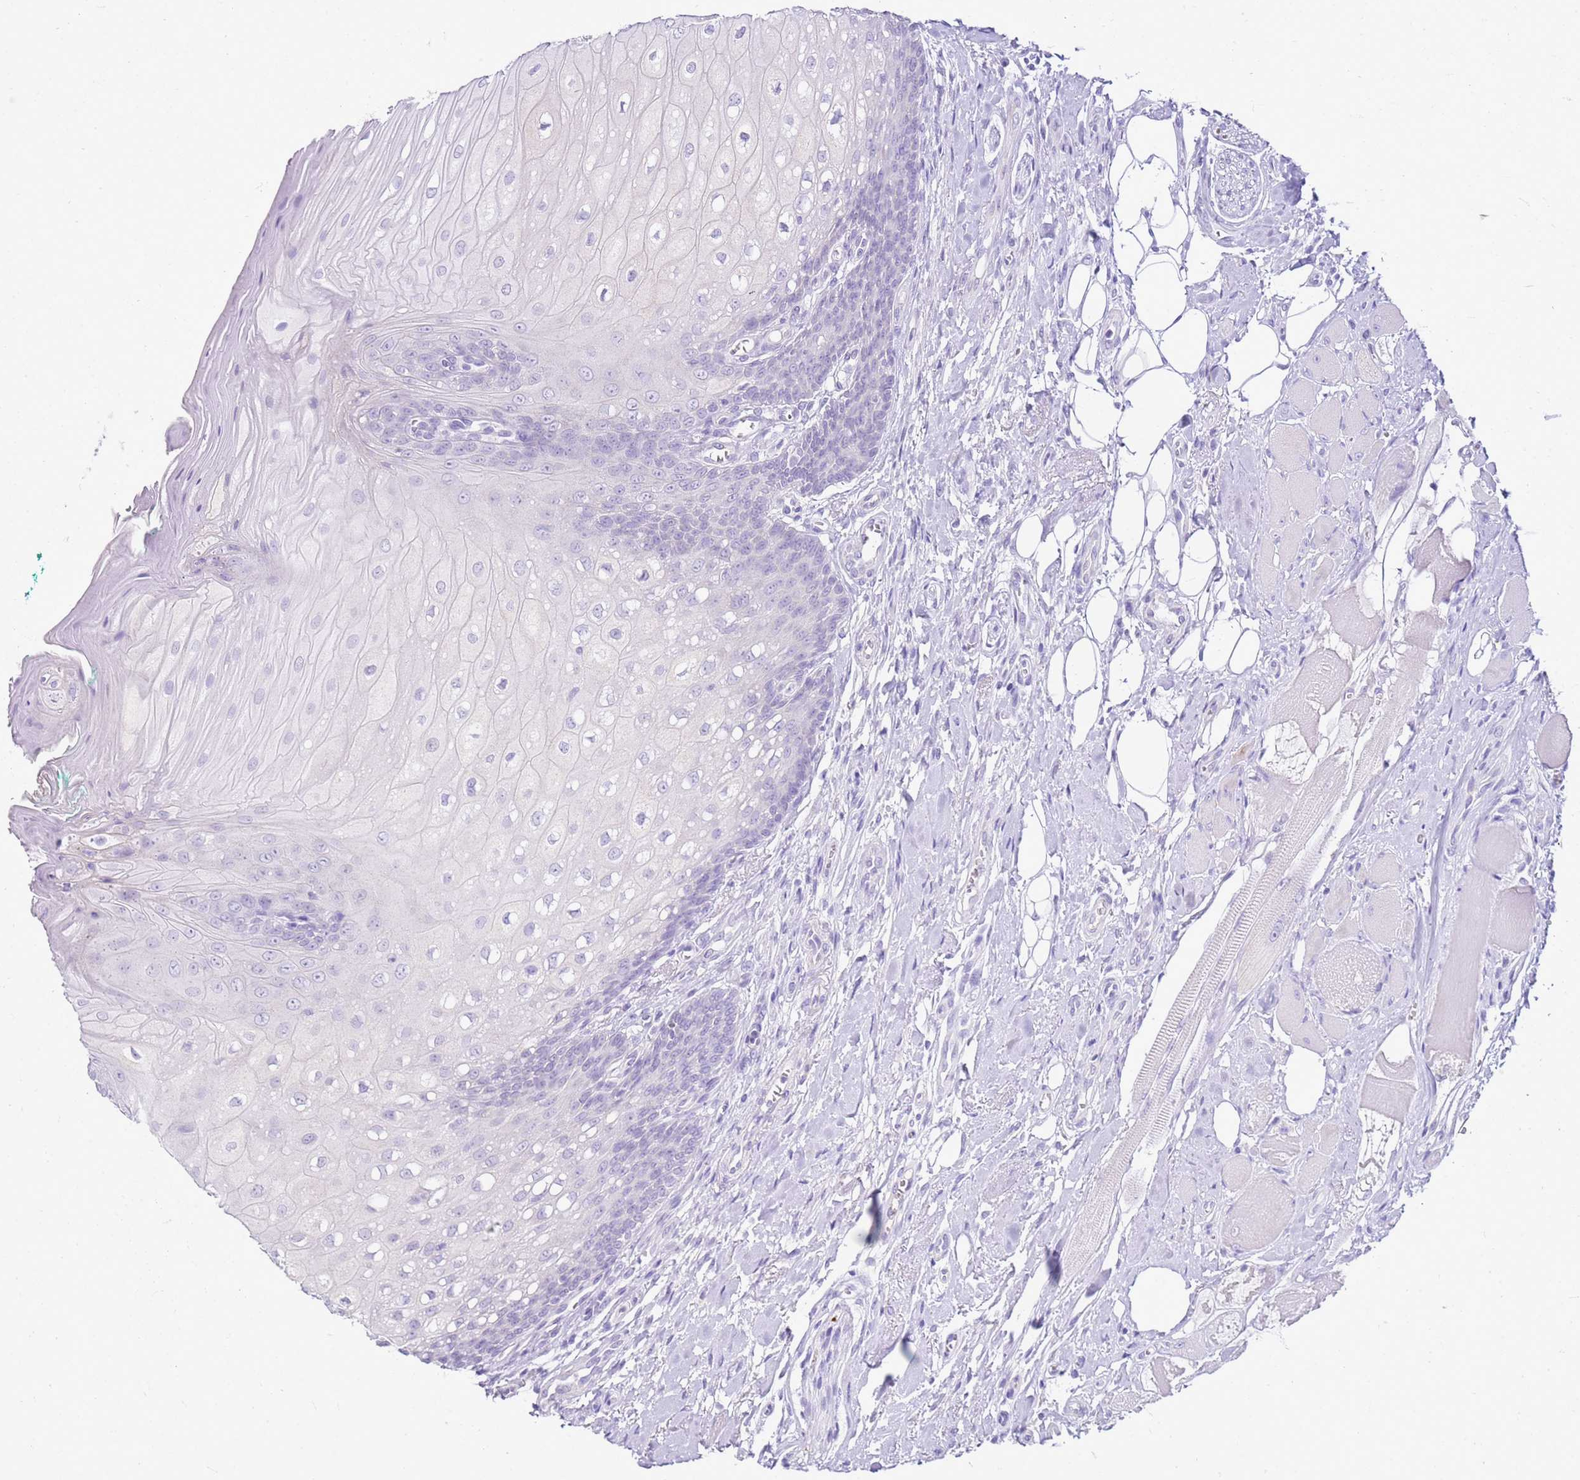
{"staining": {"intensity": "negative", "quantity": "none", "location": "none"}, "tissue": "oral mucosa", "cell_type": "Squamous epithelial cells", "image_type": "normal", "snomed": [{"axis": "morphology", "description": "Normal tissue, NOS"}, {"axis": "morphology", "description": "Squamous cell carcinoma, NOS"}, {"axis": "topography", "description": "Oral tissue"}, {"axis": "topography", "description": "Tounge, NOS"}, {"axis": "topography", "description": "Head-Neck"}], "caption": "Immunohistochemical staining of benign oral mucosa displays no significant staining in squamous epithelial cells.", "gene": "FABP2", "patient": {"sex": "male", "age": 79}}